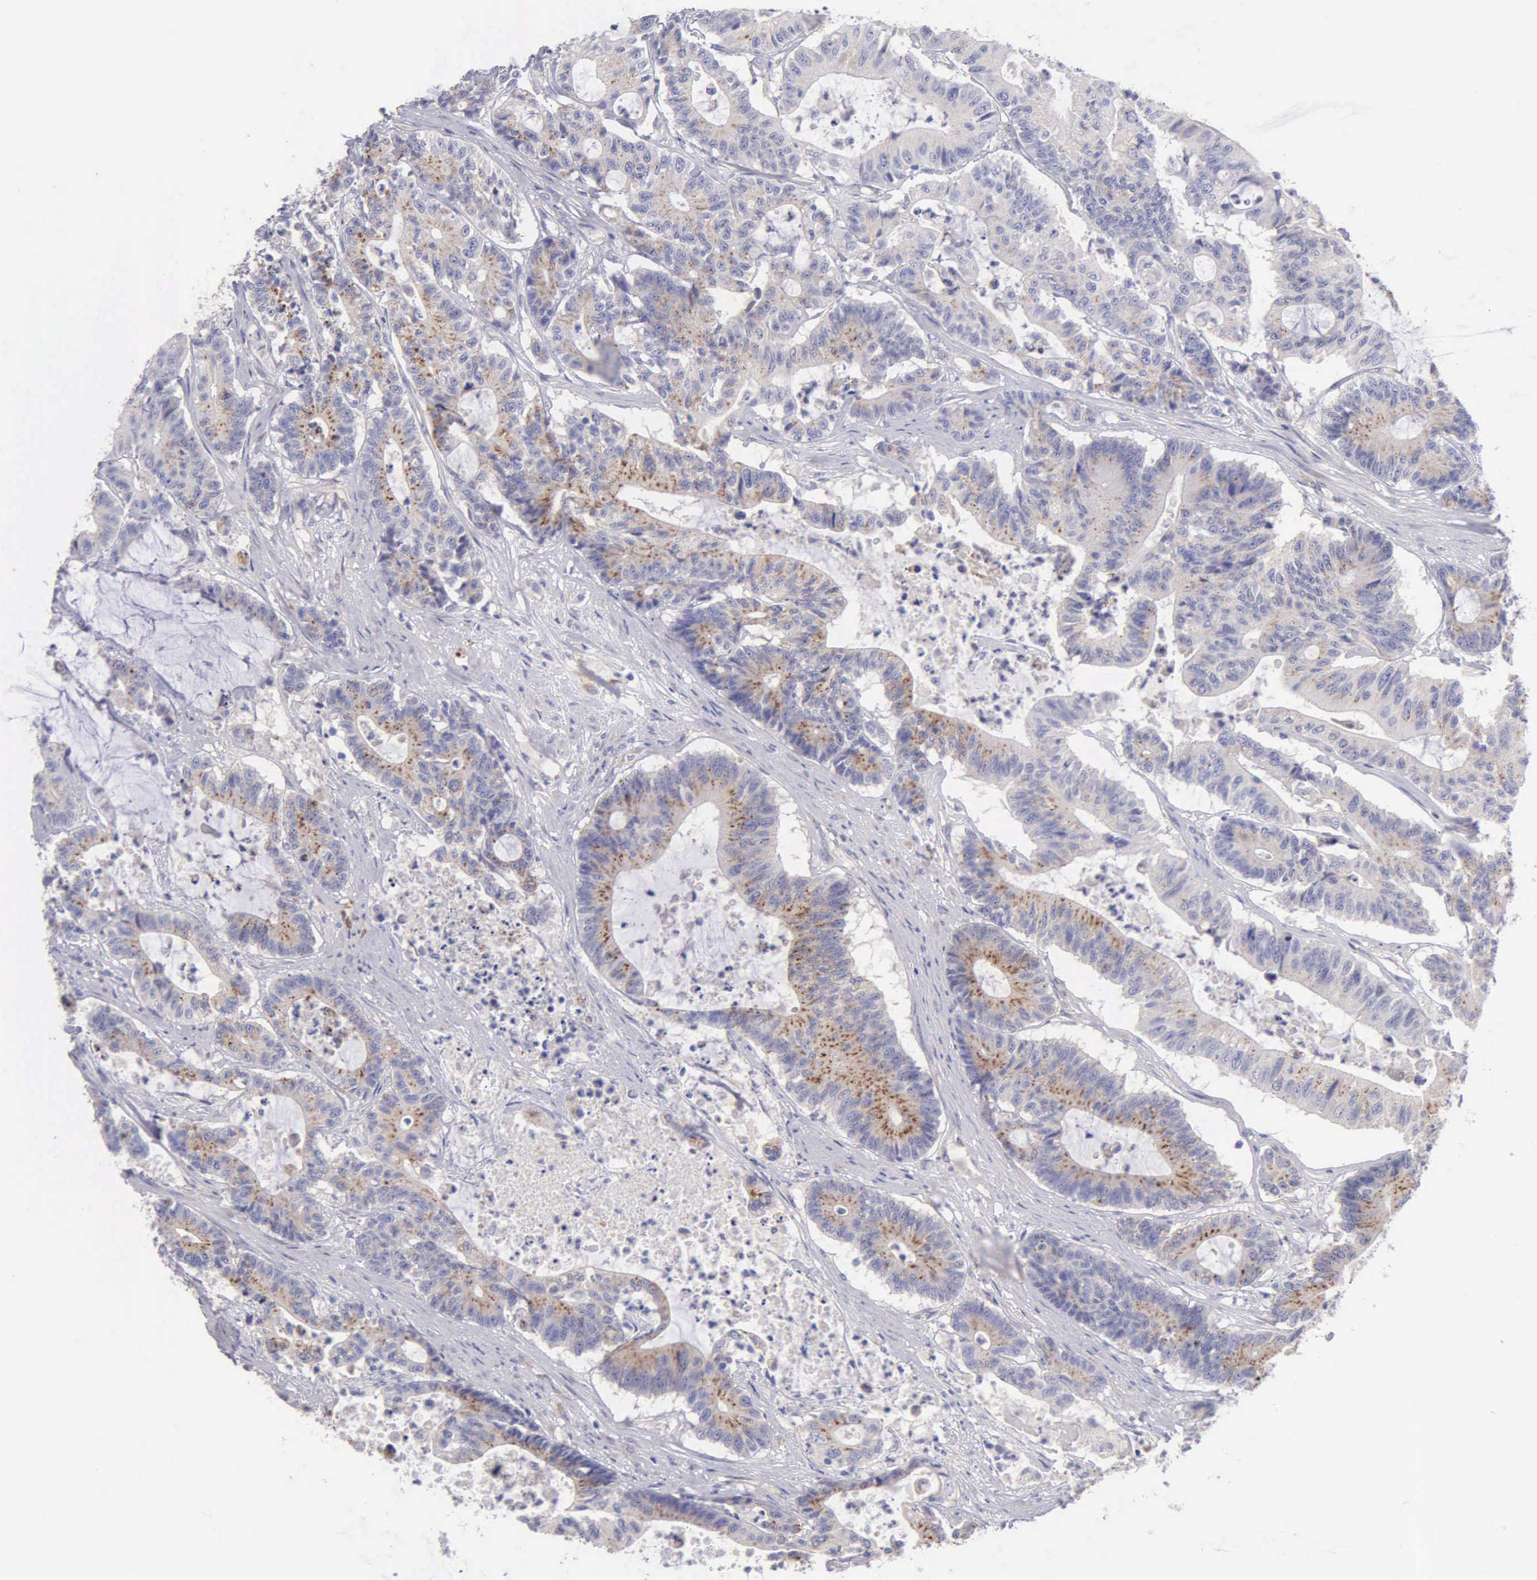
{"staining": {"intensity": "weak", "quantity": "25%-75%", "location": "cytoplasmic/membranous"}, "tissue": "colorectal cancer", "cell_type": "Tumor cells", "image_type": "cancer", "snomed": [{"axis": "morphology", "description": "Adenocarcinoma, NOS"}, {"axis": "topography", "description": "Colon"}], "caption": "Colorectal adenocarcinoma stained for a protein exhibits weak cytoplasmic/membranous positivity in tumor cells.", "gene": "APP", "patient": {"sex": "female", "age": 84}}